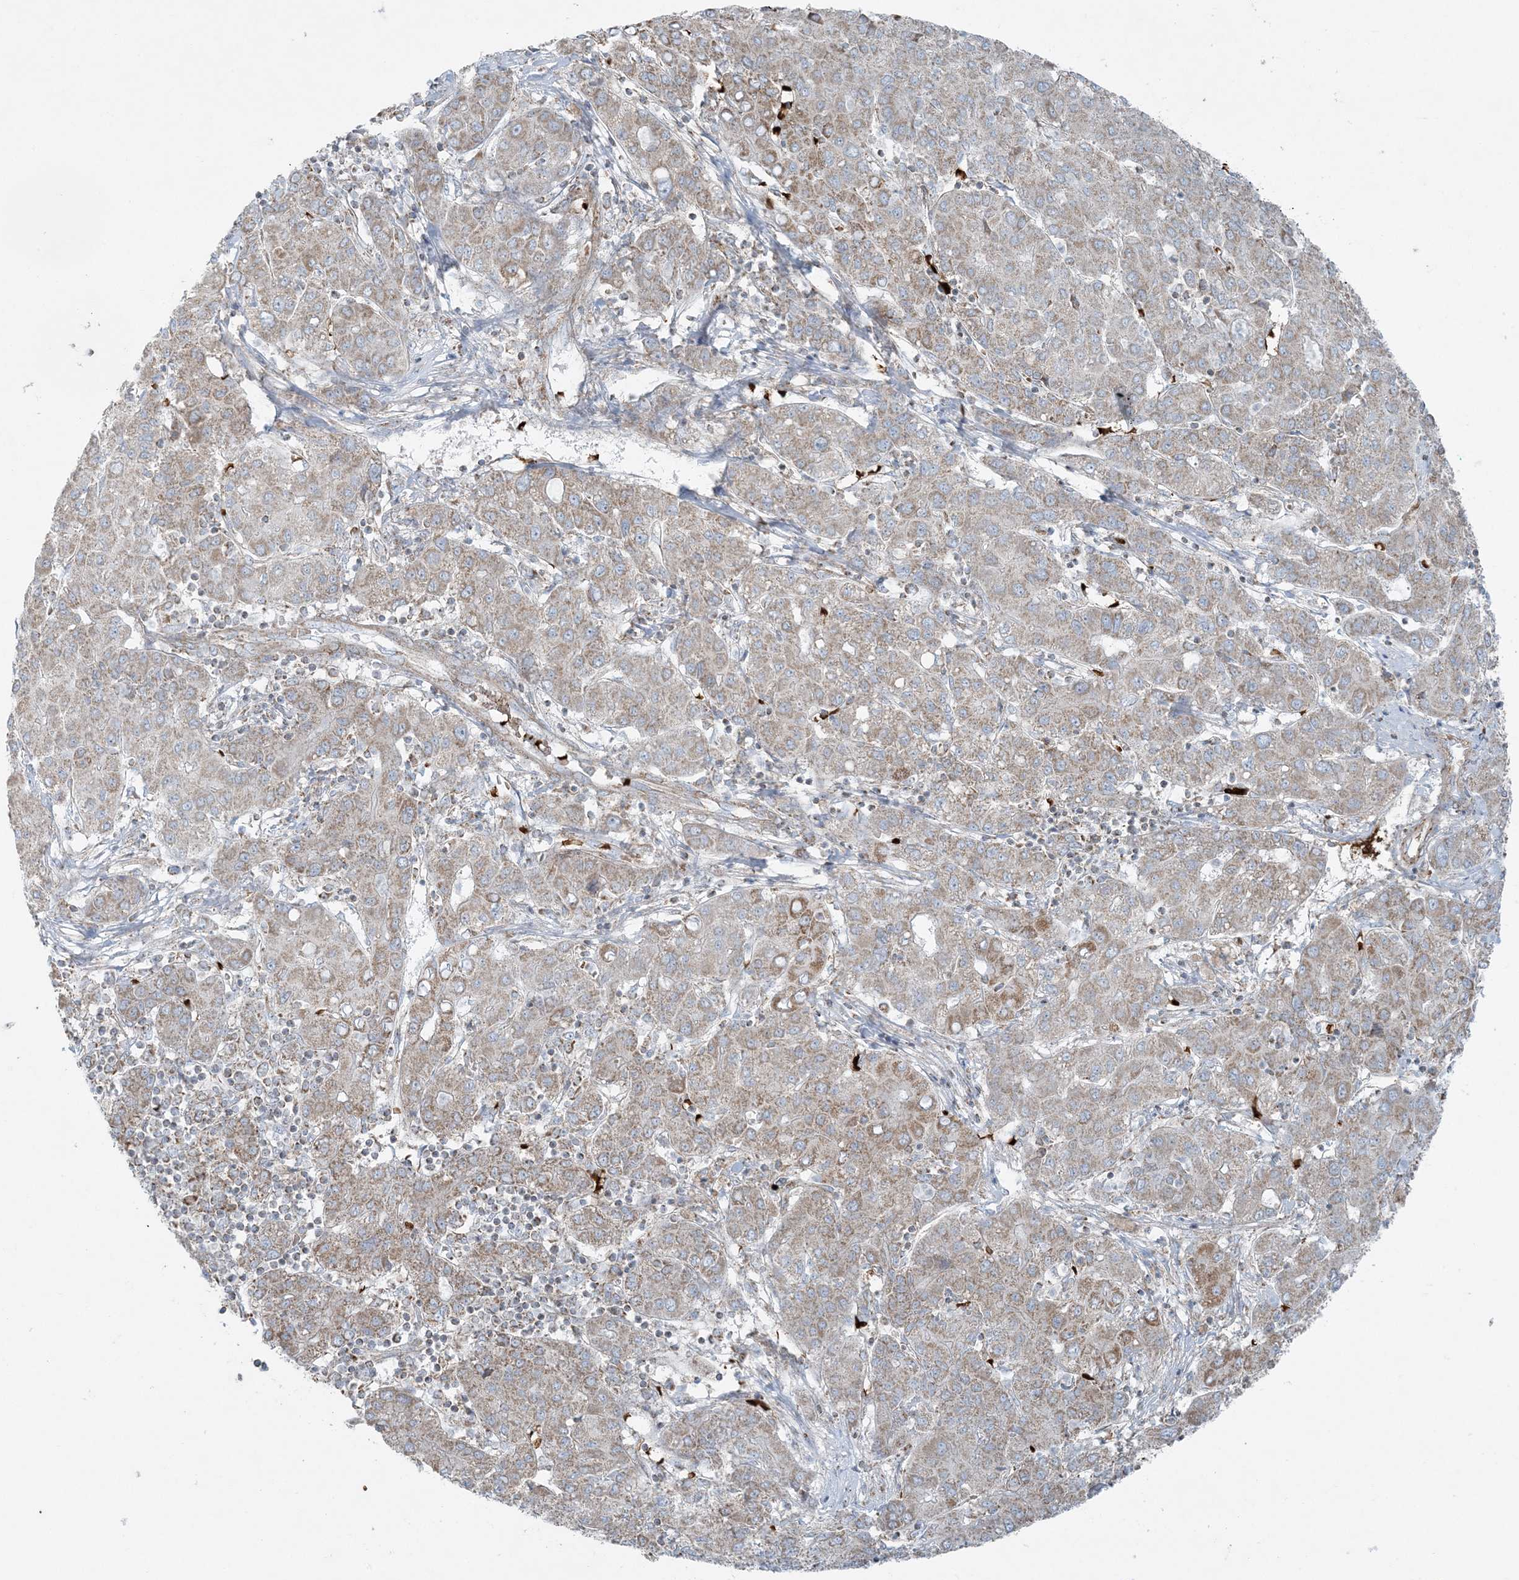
{"staining": {"intensity": "weak", "quantity": "25%-75%", "location": "cytoplasmic/membranous"}, "tissue": "liver cancer", "cell_type": "Tumor cells", "image_type": "cancer", "snomed": [{"axis": "morphology", "description": "Carcinoma, Hepatocellular, NOS"}, {"axis": "topography", "description": "Liver"}], "caption": "Liver hepatocellular carcinoma stained for a protein (brown) displays weak cytoplasmic/membranous positive staining in approximately 25%-75% of tumor cells.", "gene": "PIK3R4", "patient": {"sex": "male", "age": 65}}